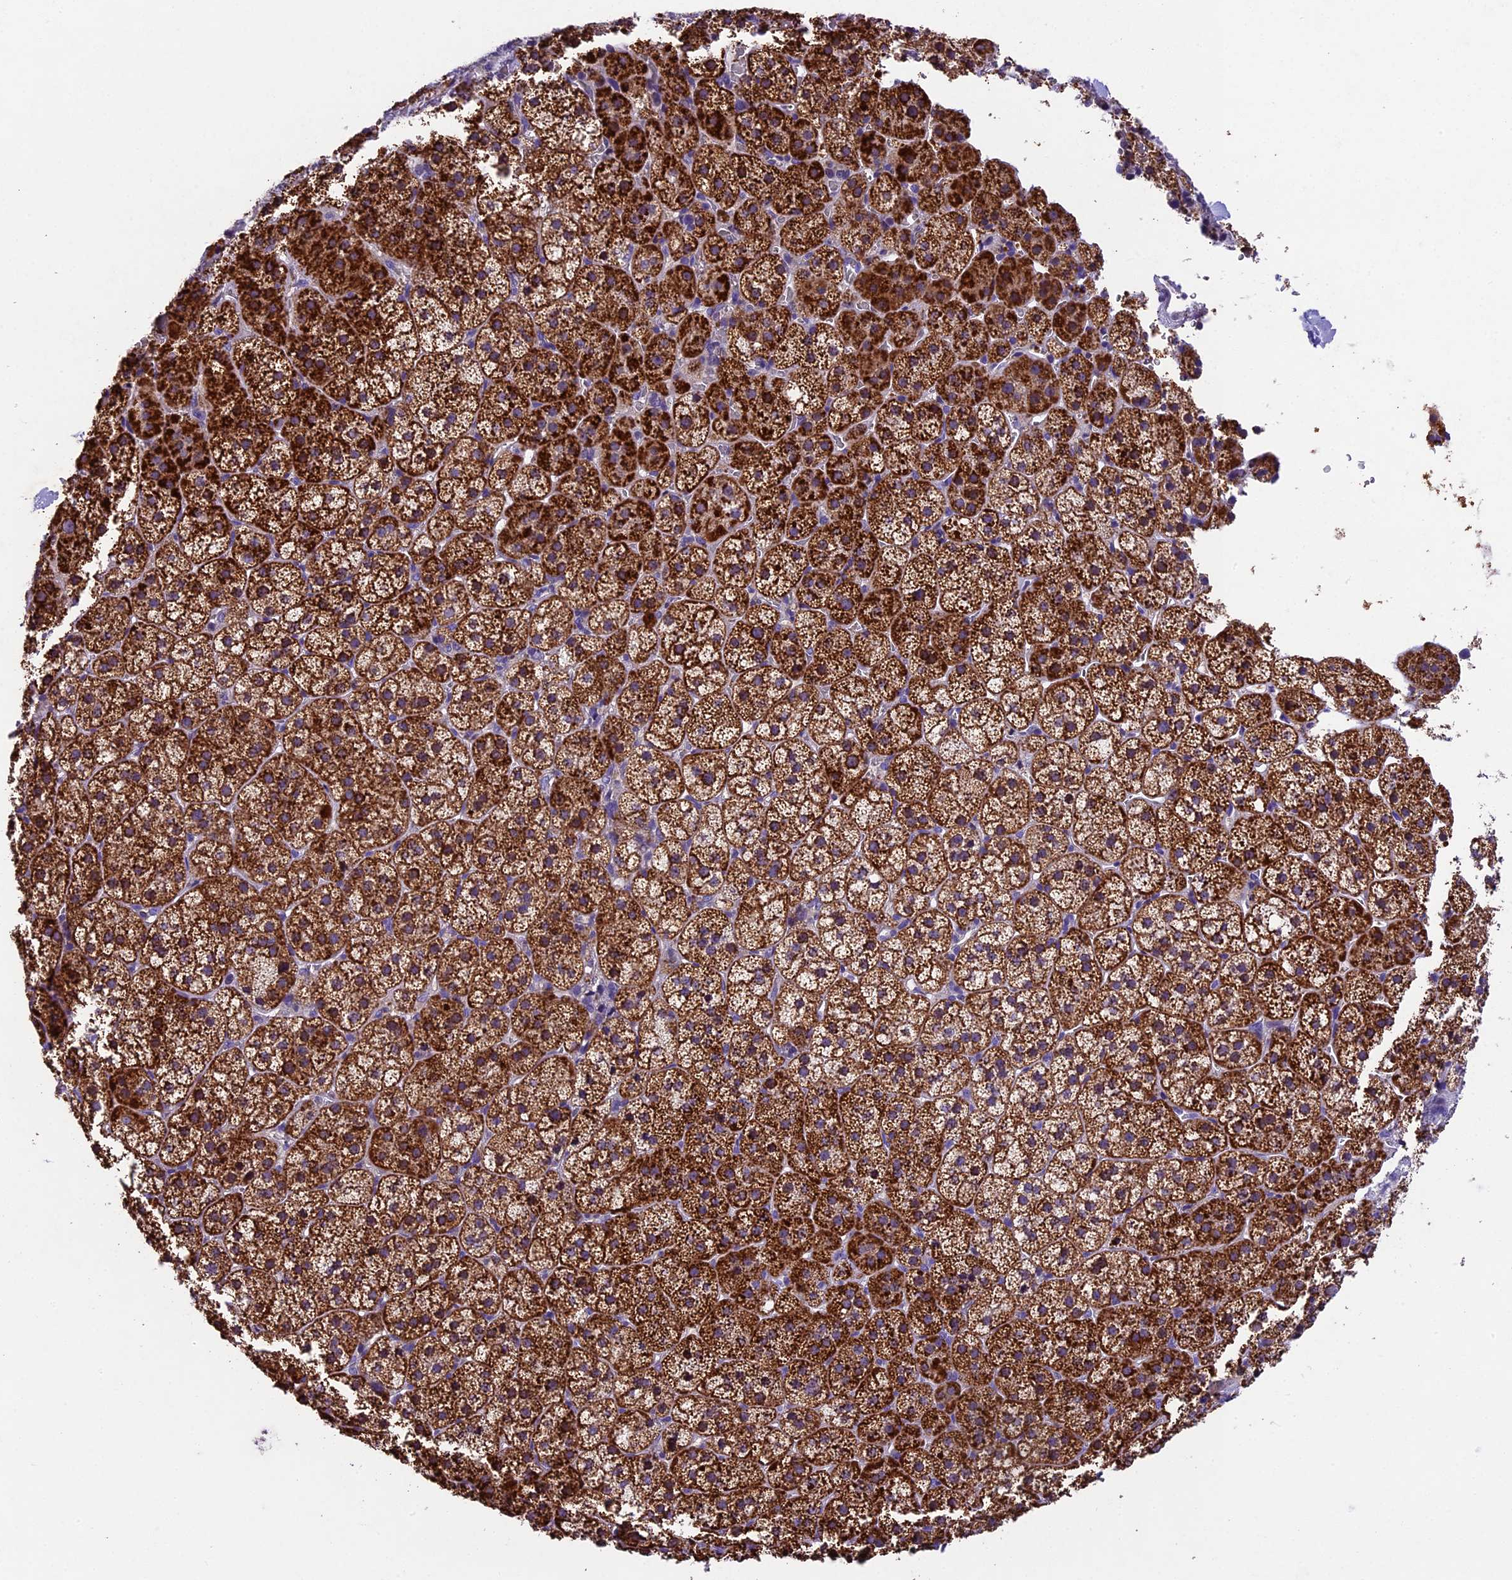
{"staining": {"intensity": "strong", "quantity": "25%-75%", "location": "cytoplasmic/membranous"}, "tissue": "adrenal gland", "cell_type": "Glandular cells", "image_type": "normal", "snomed": [{"axis": "morphology", "description": "Normal tissue, NOS"}, {"axis": "topography", "description": "Adrenal gland"}], "caption": "Protein staining demonstrates strong cytoplasmic/membranous positivity in about 25%-75% of glandular cells in unremarkable adrenal gland. The staining was performed using DAB, with brown indicating positive protein expression. Nuclei are stained blue with hematoxylin.", "gene": "IFT140", "patient": {"sex": "female", "age": 44}}